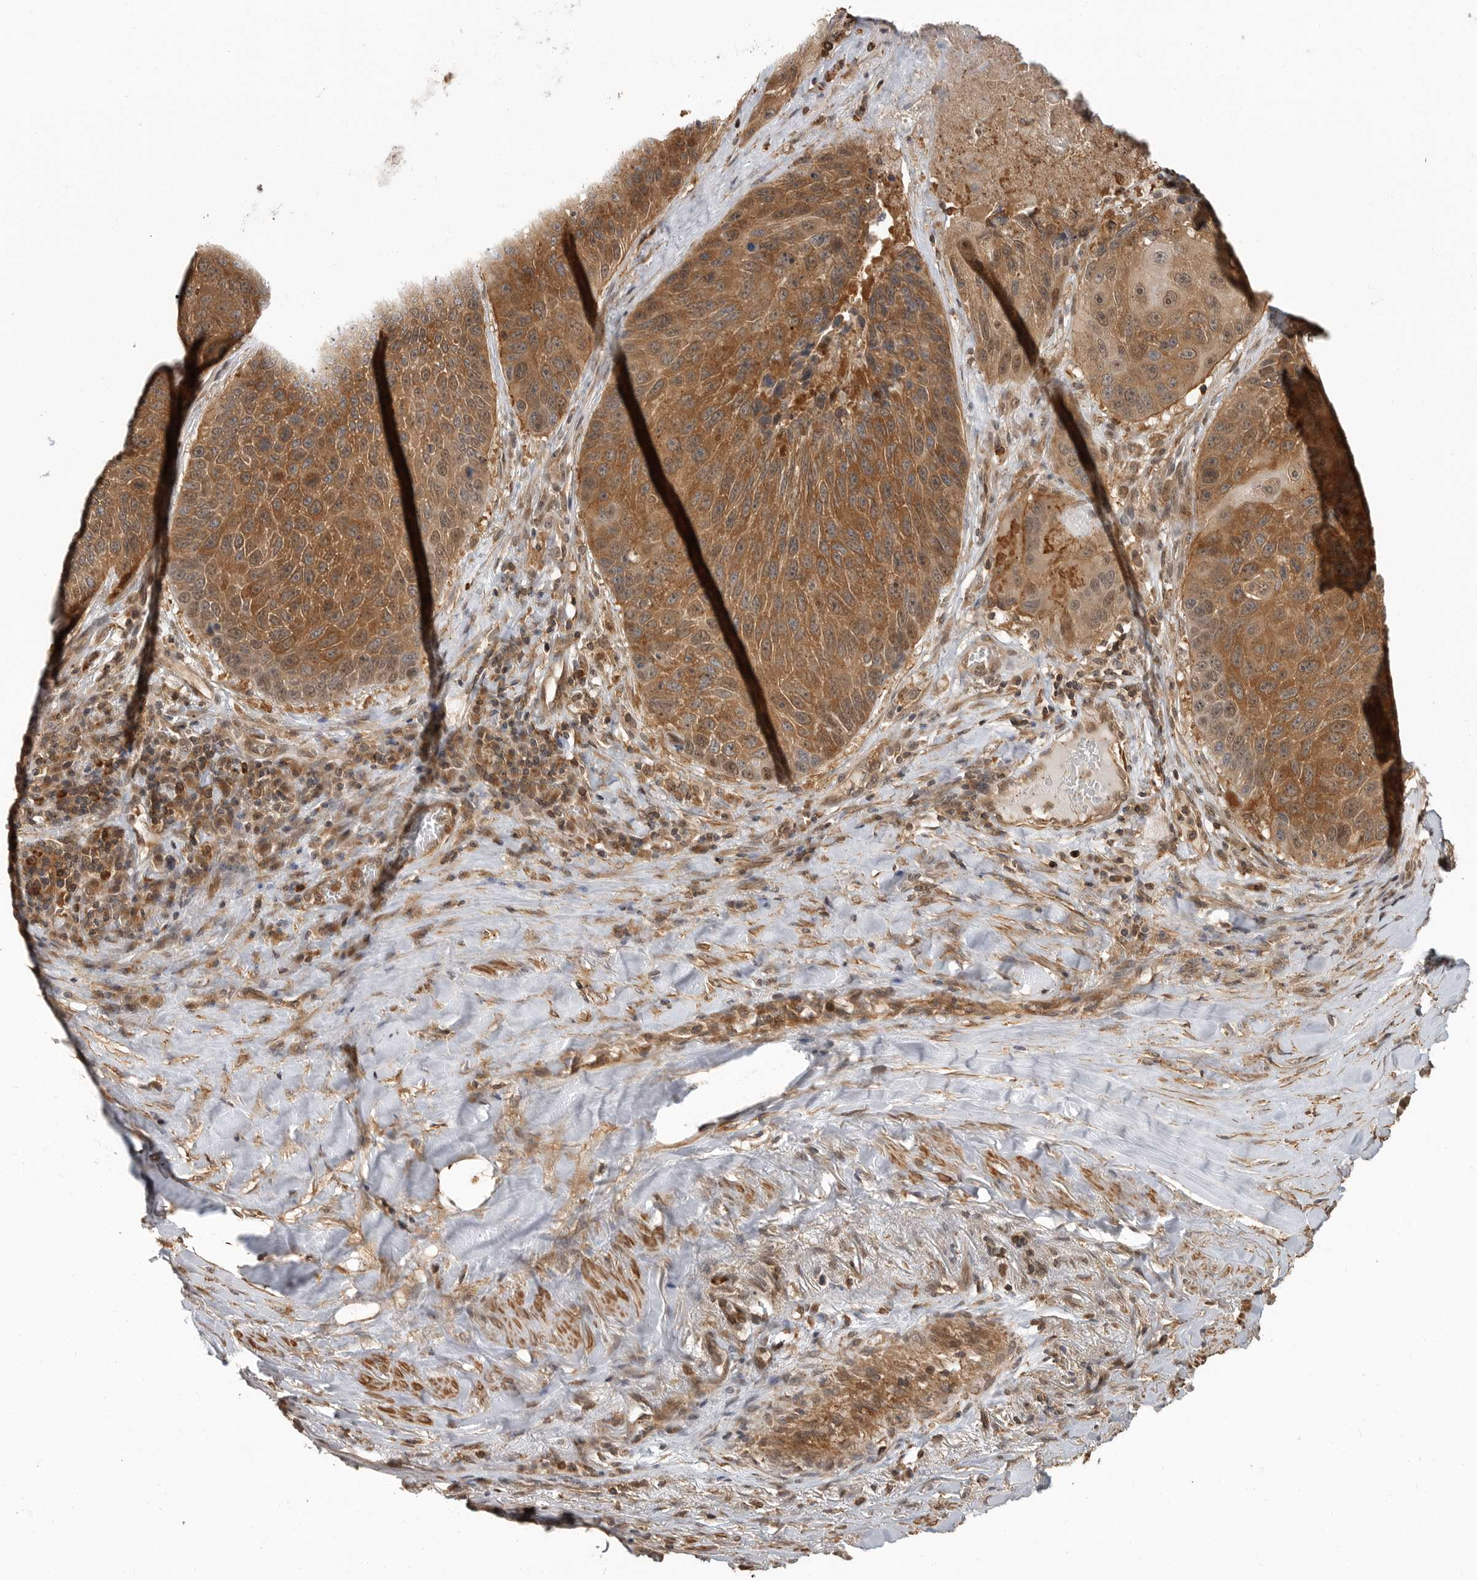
{"staining": {"intensity": "strong", "quantity": "25%-75%", "location": "cytoplasmic/membranous,nuclear"}, "tissue": "lung cancer", "cell_type": "Tumor cells", "image_type": "cancer", "snomed": [{"axis": "morphology", "description": "Squamous cell carcinoma, NOS"}, {"axis": "topography", "description": "Lung"}], "caption": "Tumor cells exhibit high levels of strong cytoplasmic/membranous and nuclear expression in approximately 25%-75% of cells in human squamous cell carcinoma (lung).", "gene": "ERN1", "patient": {"sex": "male", "age": 61}}